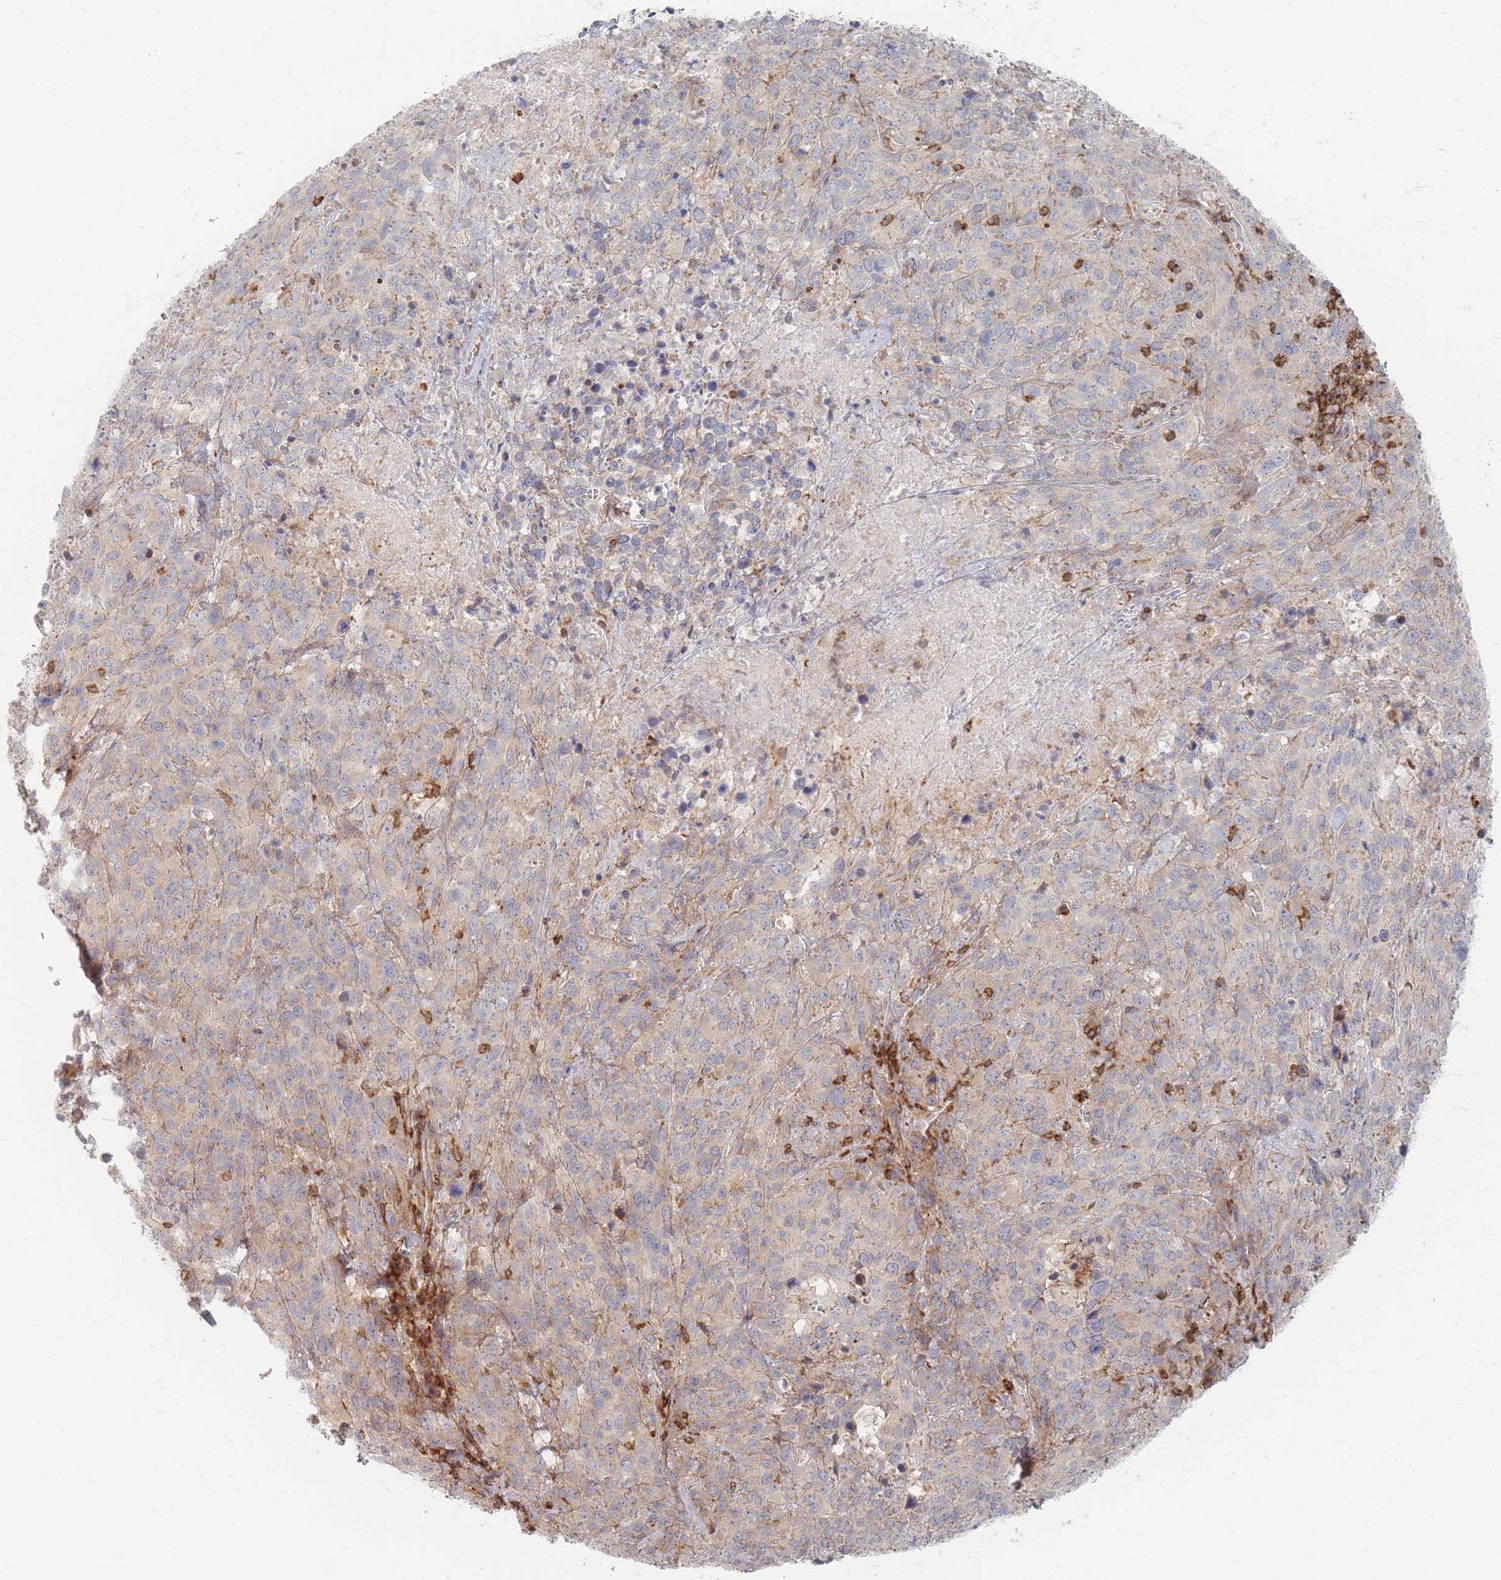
{"staining": {"intensity": "negative", "quantity": "none", "location": "none"}, "tissue": "cervical cancer", "cell_type": "Tumor cells", "image_type": "cancer", "snomed": [{"axis": "morphology", "description": "Squamous cell carcinoma, NOS"}, {"axis": "topography", "description": "Cervix"}], "caption": "DAB (3,3'-diaminobenzidine) immunohistochemical staining of cervical cancer shows no significant expression in tumor cells. The staining was performed using DAB to visualize the protein expression in brown, while the nuclei were stained in blue with hematoxylin (Magnification: 20x).", "gene": "ZNF852", "patient": {"sex": "female", "age": 51}}